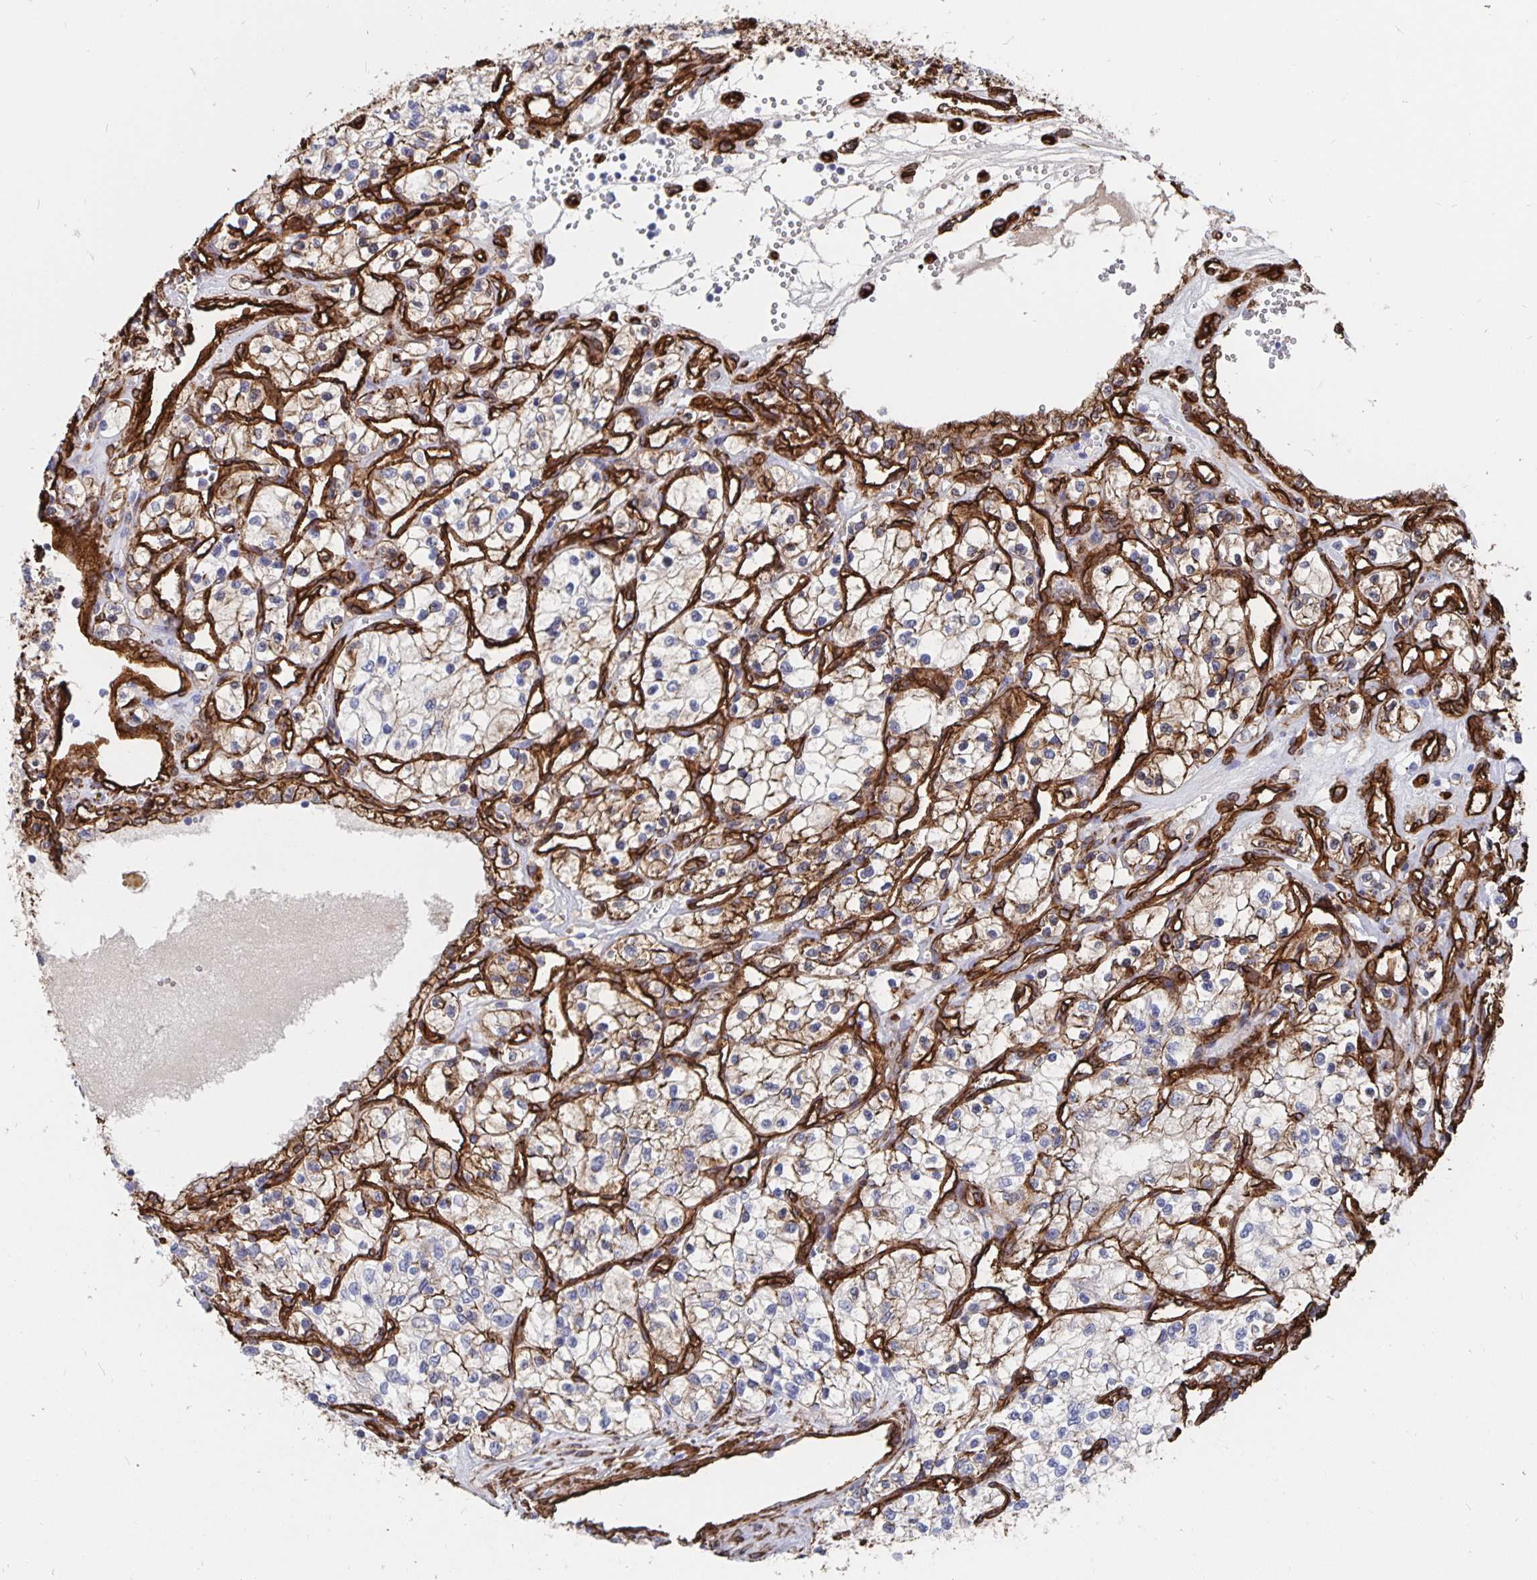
{"staining": {"intensity": "moderate", "quantity": "25%-75%", "location": "cytoplasmic/membranous"}, "tissue": "renal cancer", "cell_type": "Tumor cells", "image_type": "cancer", "snomed": [{"axis": "morphology", "description": "Adenocarcinoma, NOS"}, {"axis": "topography", "description": "Kidney"}], "caption": "A brown stain shows moderate cytoplasmic/membranous staining of a protein in human renal cancer tumor cells.", "gene": "DCHS2", "patient": {"sex": "female", "age": 69}}